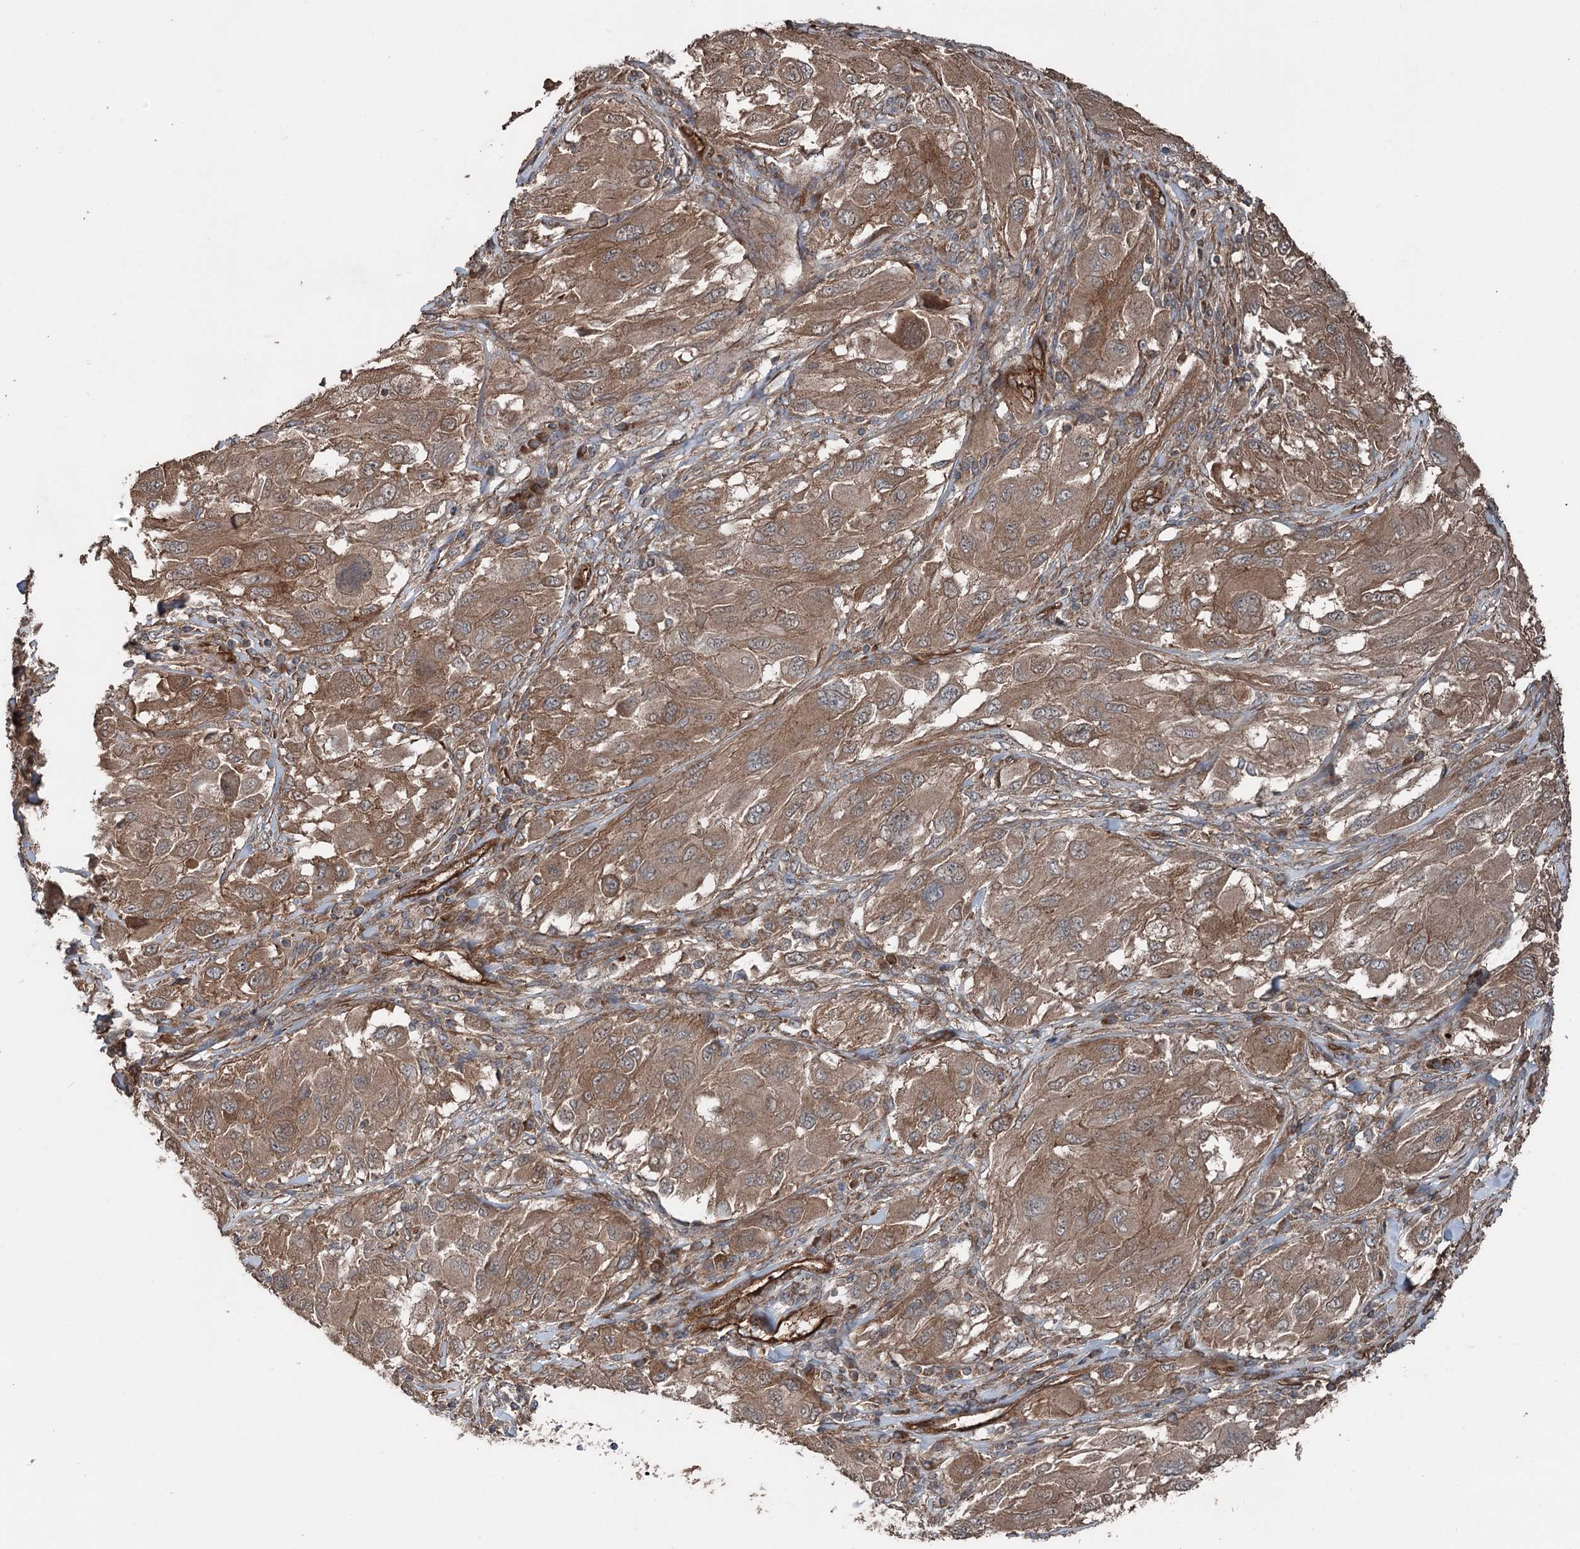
{"staining": {"intensity": "moderate", "quantity": ">75%", "location": "cytoplasmic/membranous"}, "tissue": "melanoma", "cell_type": "Tumor cells", "image_type": "cancer", "snomed": [{"axis": "morphology", "description": "Malignant melanoma, NOS"}, {"axis": "topography", "description": "Skin"}], "caption": "The immunohistochemical stain shows moderate cytoplasmic/membranous positivity in tumor cells of malignant melanoma tissue. (DAB (3,3'-diaminobenzidine) IHC, brown staining for protein, blue staining for nuclei).", "gene": "RNF214", "patient": {"sex": "female", "age": 91}}